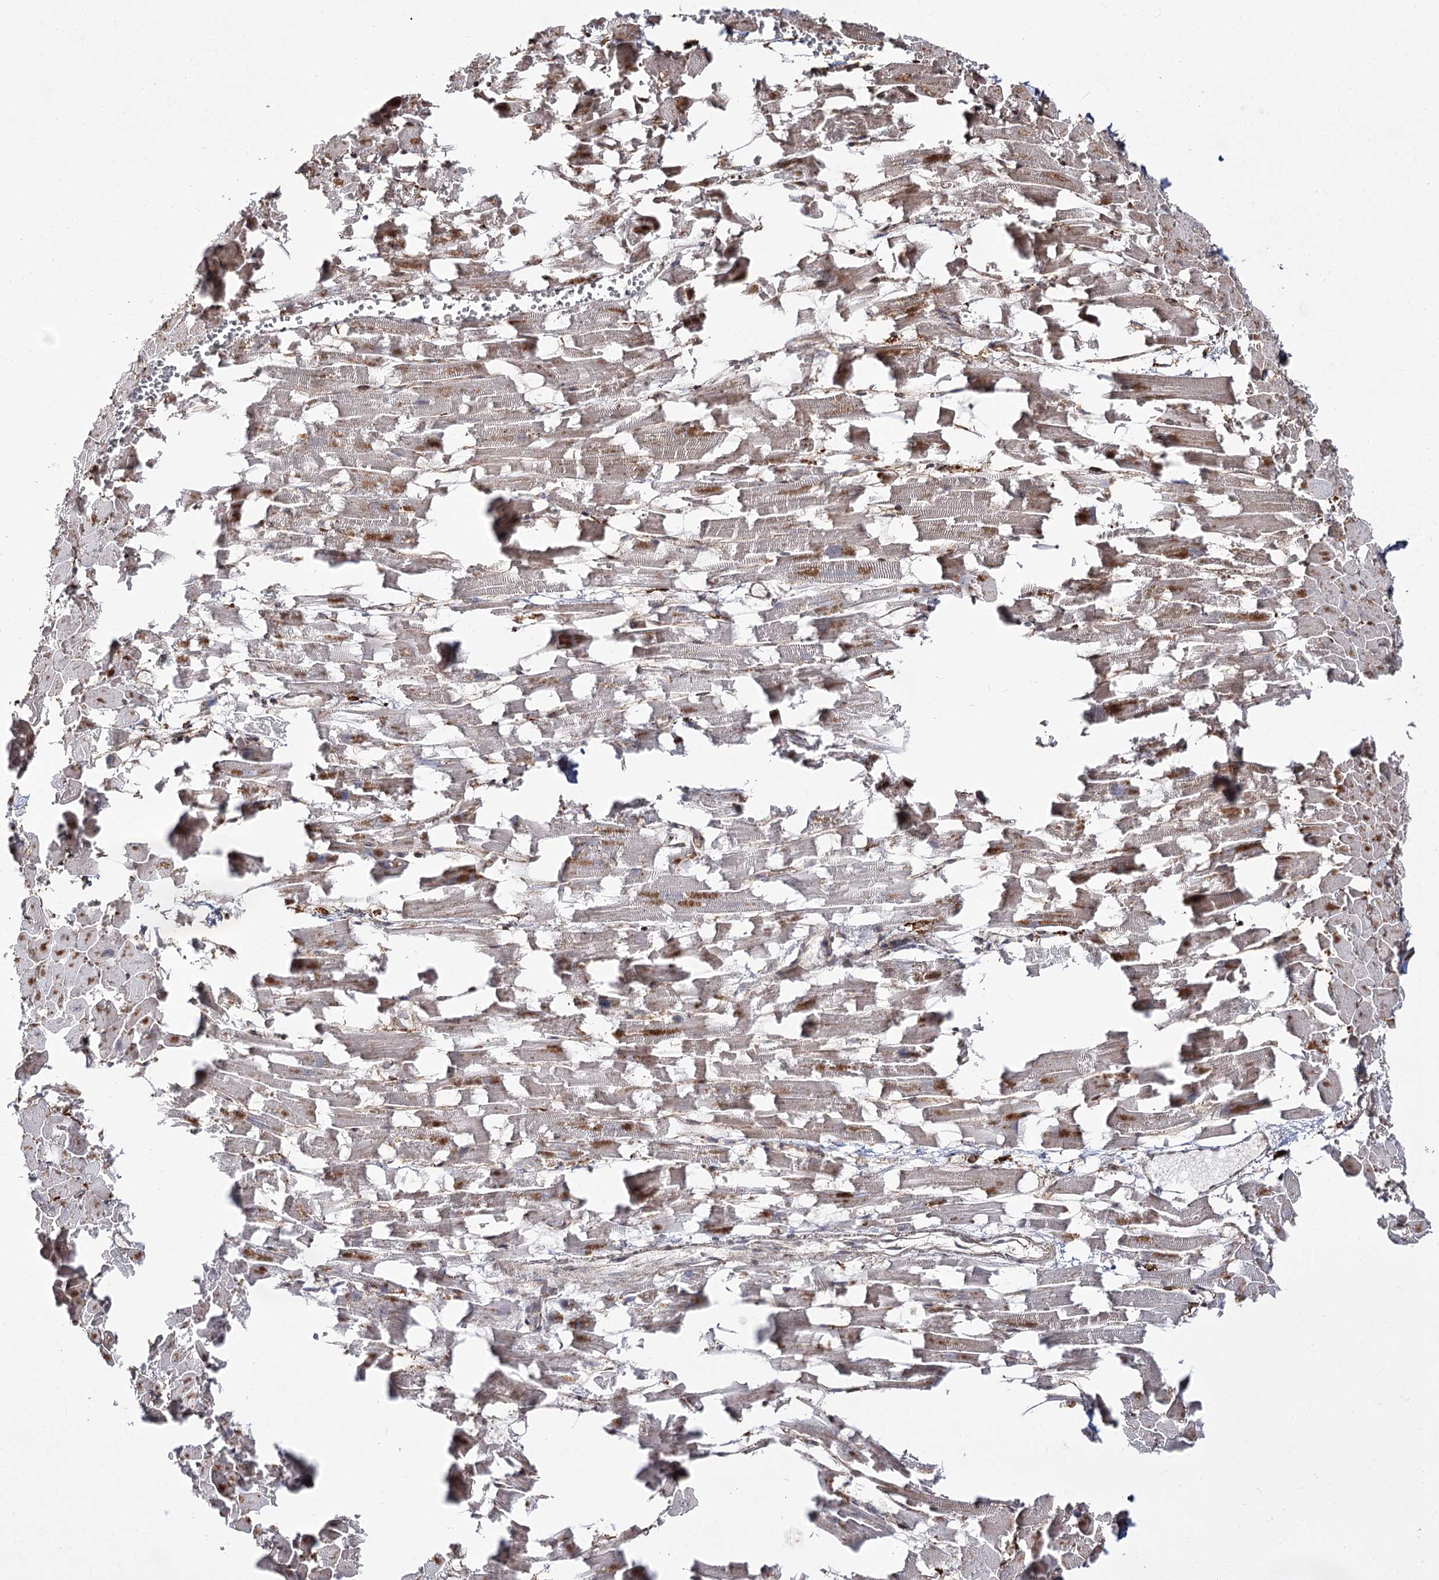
{"staining": {"intensity": "moderate", "quantity": "<25%", "location": "cytoplasmic/membranous"}, "tissue": "heart muscle", "cell_type": "Cardiomyocytes", "image_type": "normal", "snomed": [{"axis": "morphology", "description": "Normal tissue, NOS"}, {"axis": "topography", "description": "Heart"}], "caption": "Immunohistochemical staining of unremarkable heart muscle exhibits <25% levels of moderate cytoplasmic/membranous protein staining in about <25% of cardiomyocytes.", "gene": "FANCL", "patient": {"sex": "female", "age": 64}}